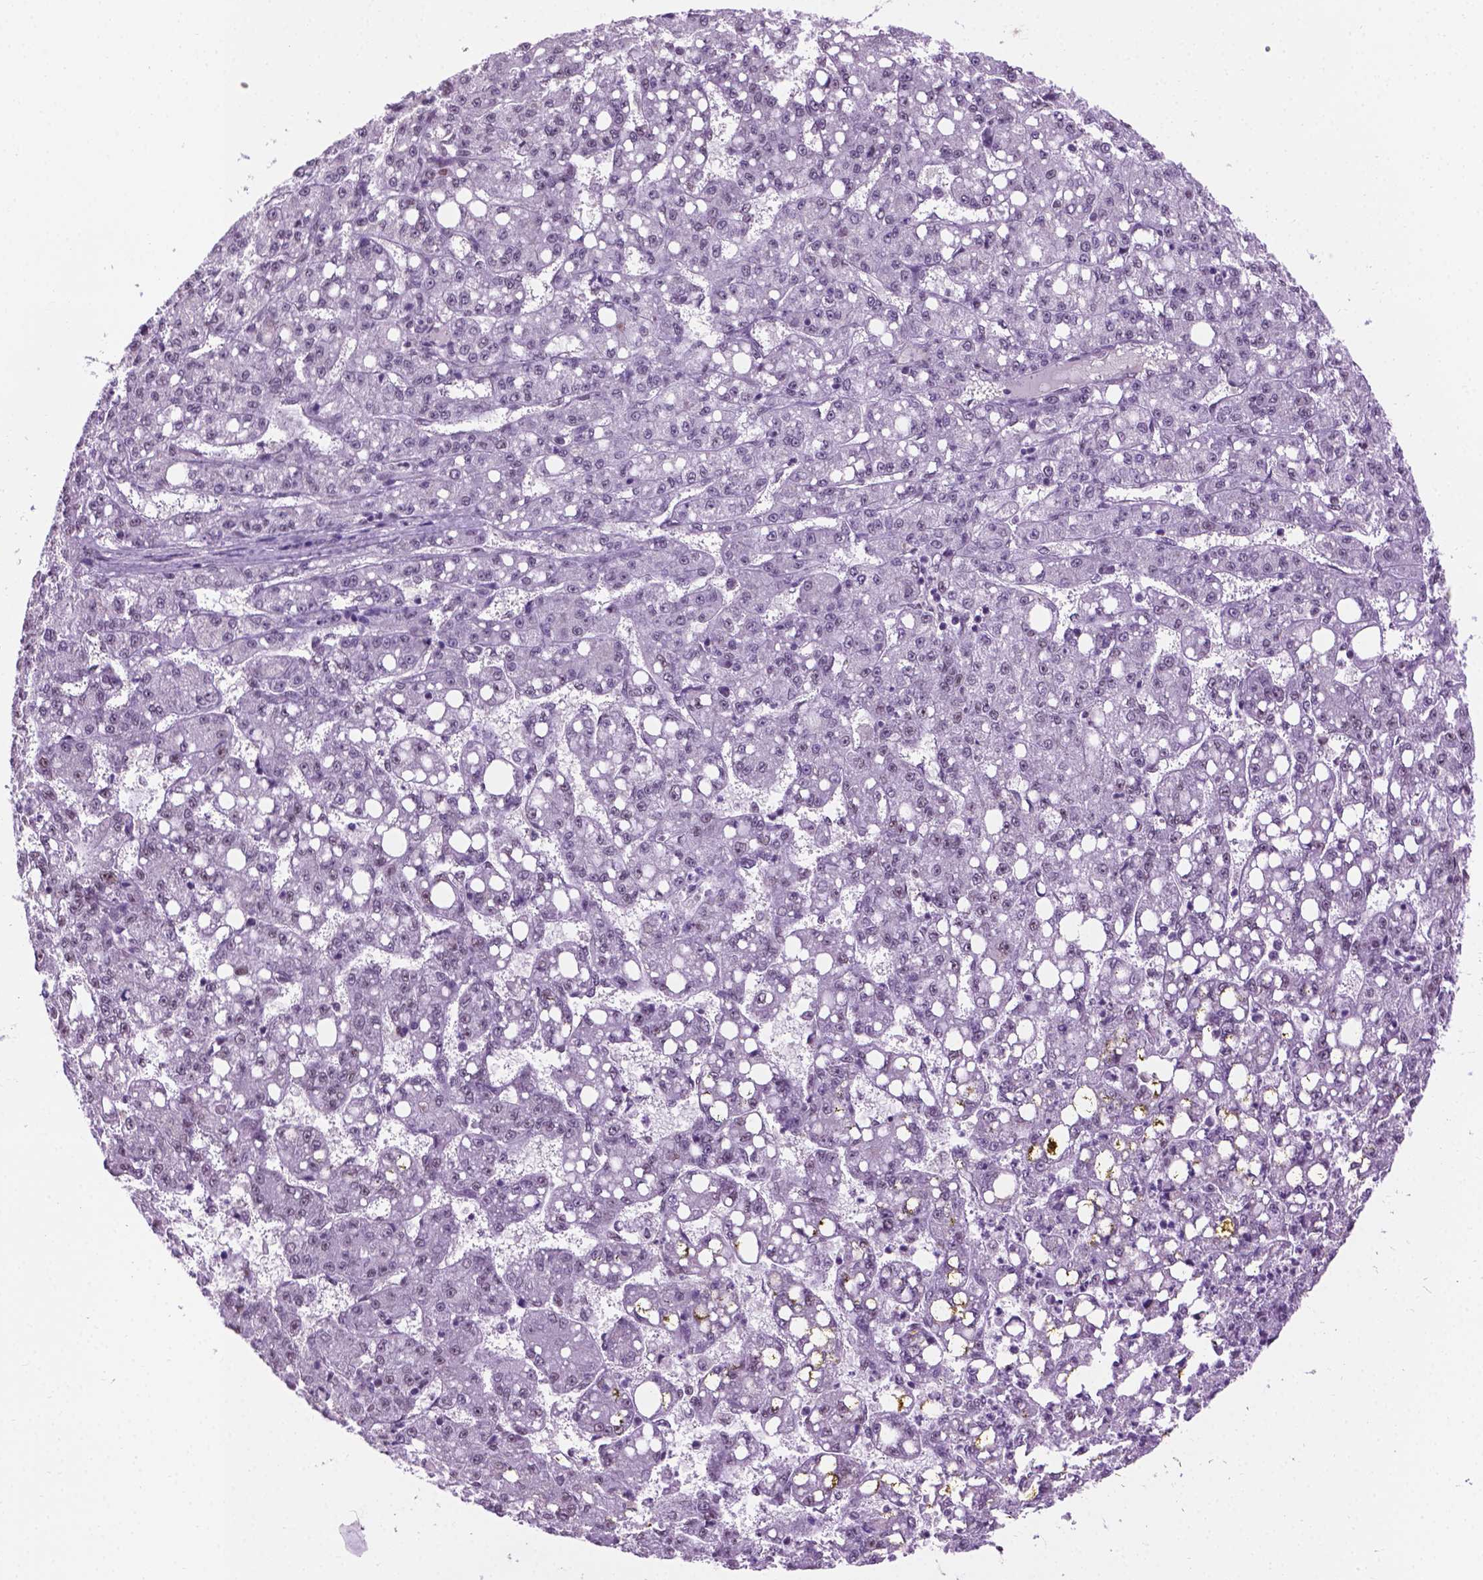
{"staining": {"intensity": "negative", "quantity": "none", "location": "none"}, "tissue": "liver cancer", "cell_type": "Tumor cells", "image_type": "cancer", "snomed": [{"axis": "morphology", "description": "Carcinoma, Hepatocellular, NOS"}, {"axis": "topography", "description": "Liver"}], "caption": "This histopathology image is of hepatocellular carcinoma (liver) stained with immunohistochemistry to label a protein in brown with the nuclei are counter-stained blue. There is no positivity in tumor cells.", "gene": "ABI2", "patient": {"sex": "female", "age": 65}}